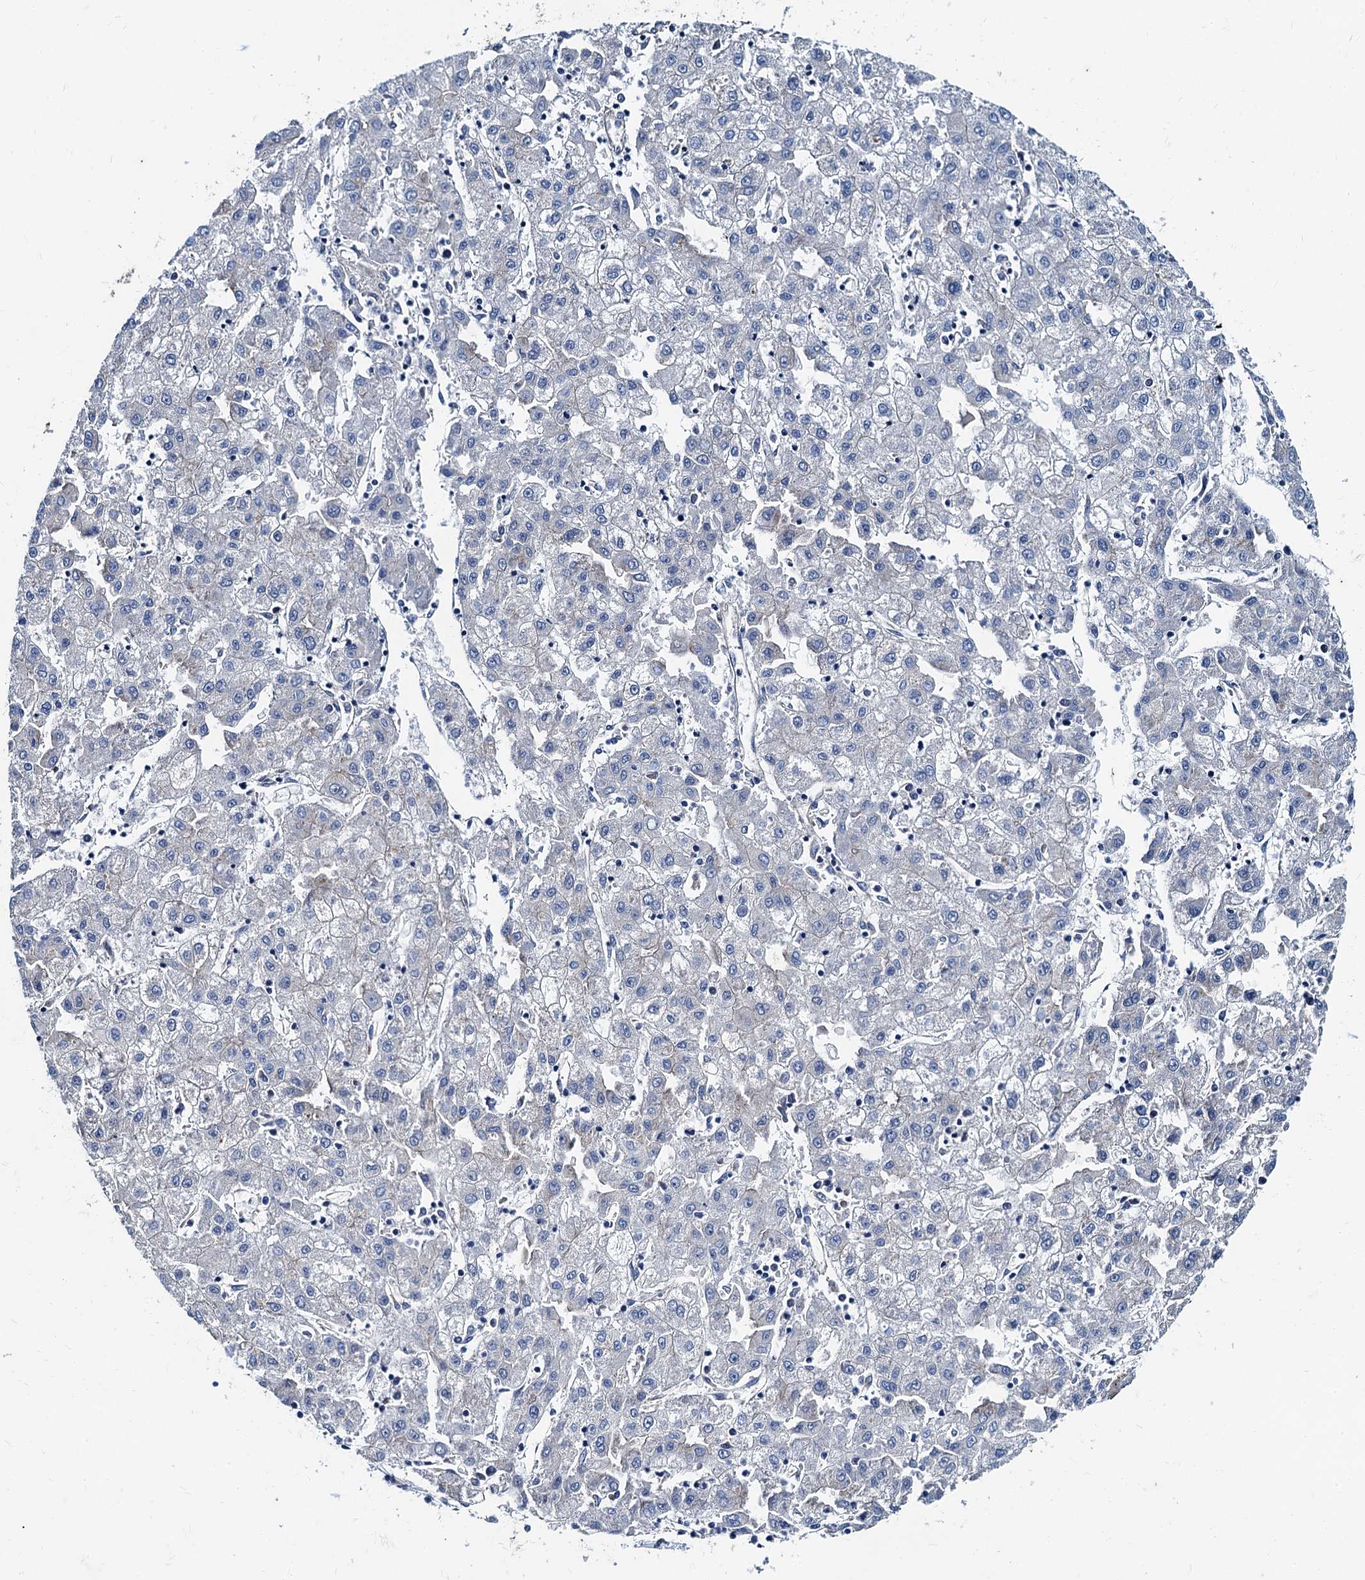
{"staining": {"intensity": "negative", "quantity": "none", "location": "none"}, "tissue": "liver cancer", "cell_type": "Tumor cells", "image_type": "cancer", "snomed": [{"axis": "morphology", "description": "Carcinoma, Hepatocellular, NOS"}, {"axis": "topography", "description": "Liver"}], "caption": "Immunohistochemical staining of hepatocellular carcinoma (liver) reveals no significant expression in tumor cells. The staining was performed using DAB to visualize the protein expression in brown, while the nuclei were stained in blue with hematoxylin (Magnification: 20x).", "gene": "NGRN", "patient": {"sex": "male", "age": 72}}